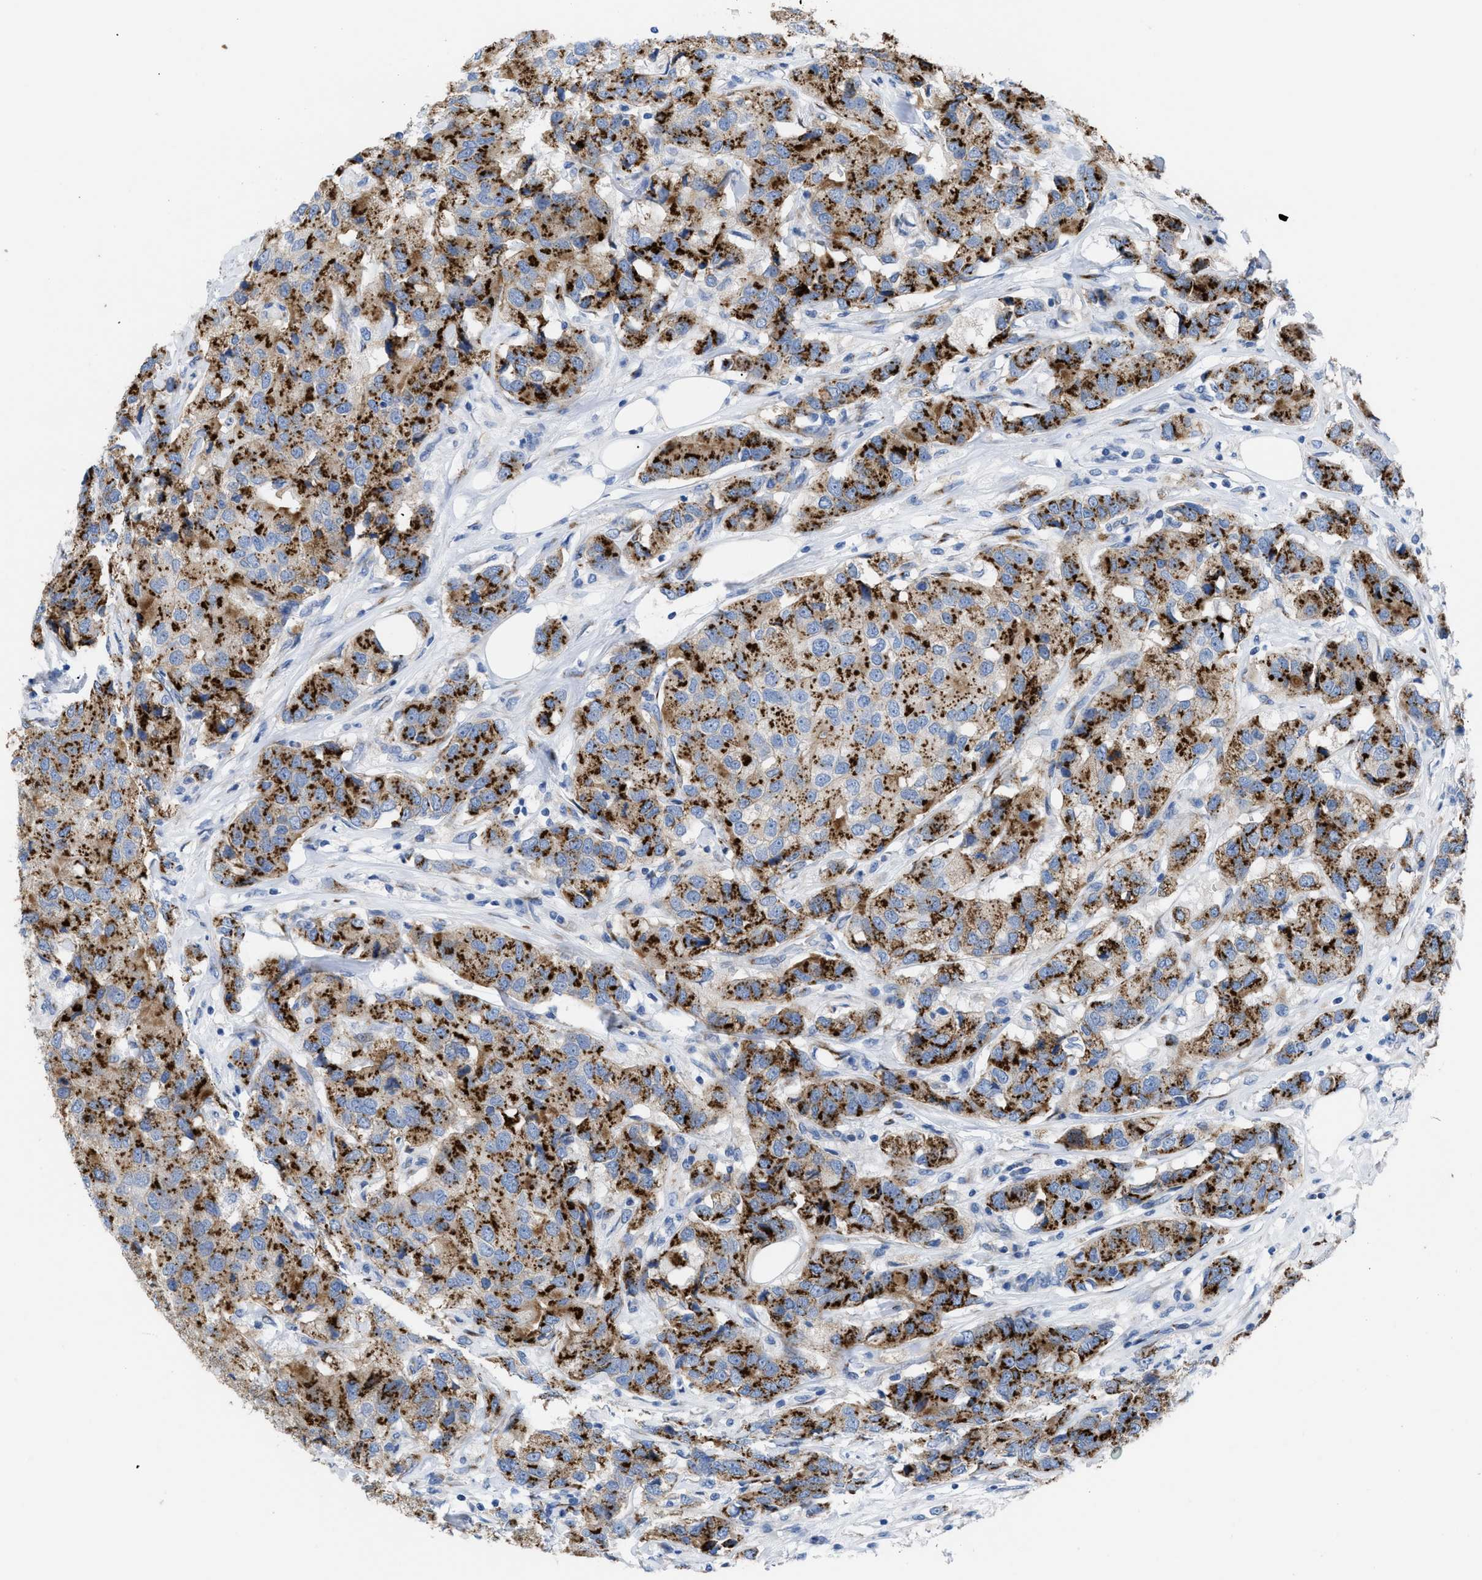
{"staining": {"intensity": "strong", "quantity": ">75%", "location": "cytoplasmic/membranous"}, "tissue": "breast cancer", "cell_type": "Tumor cells", "image_type": "cancer", "snomed": [{"axis": "morphology", "description": "Duct carcinoma"}, {"axis": "topography", "description": "Breast"}], "caption": "The image exhibits a brown stain indicating the presence of a protein in the cytoplasmic/membranous of tumor cells in breast infiltrating ductal carcinoma. (DAB (3,3'-diaminobenzidine) = brown stain, brightfield microscopy at high magnification).", "gene": "TMEM17", "patient": {"sex": "female", "age": 80}}